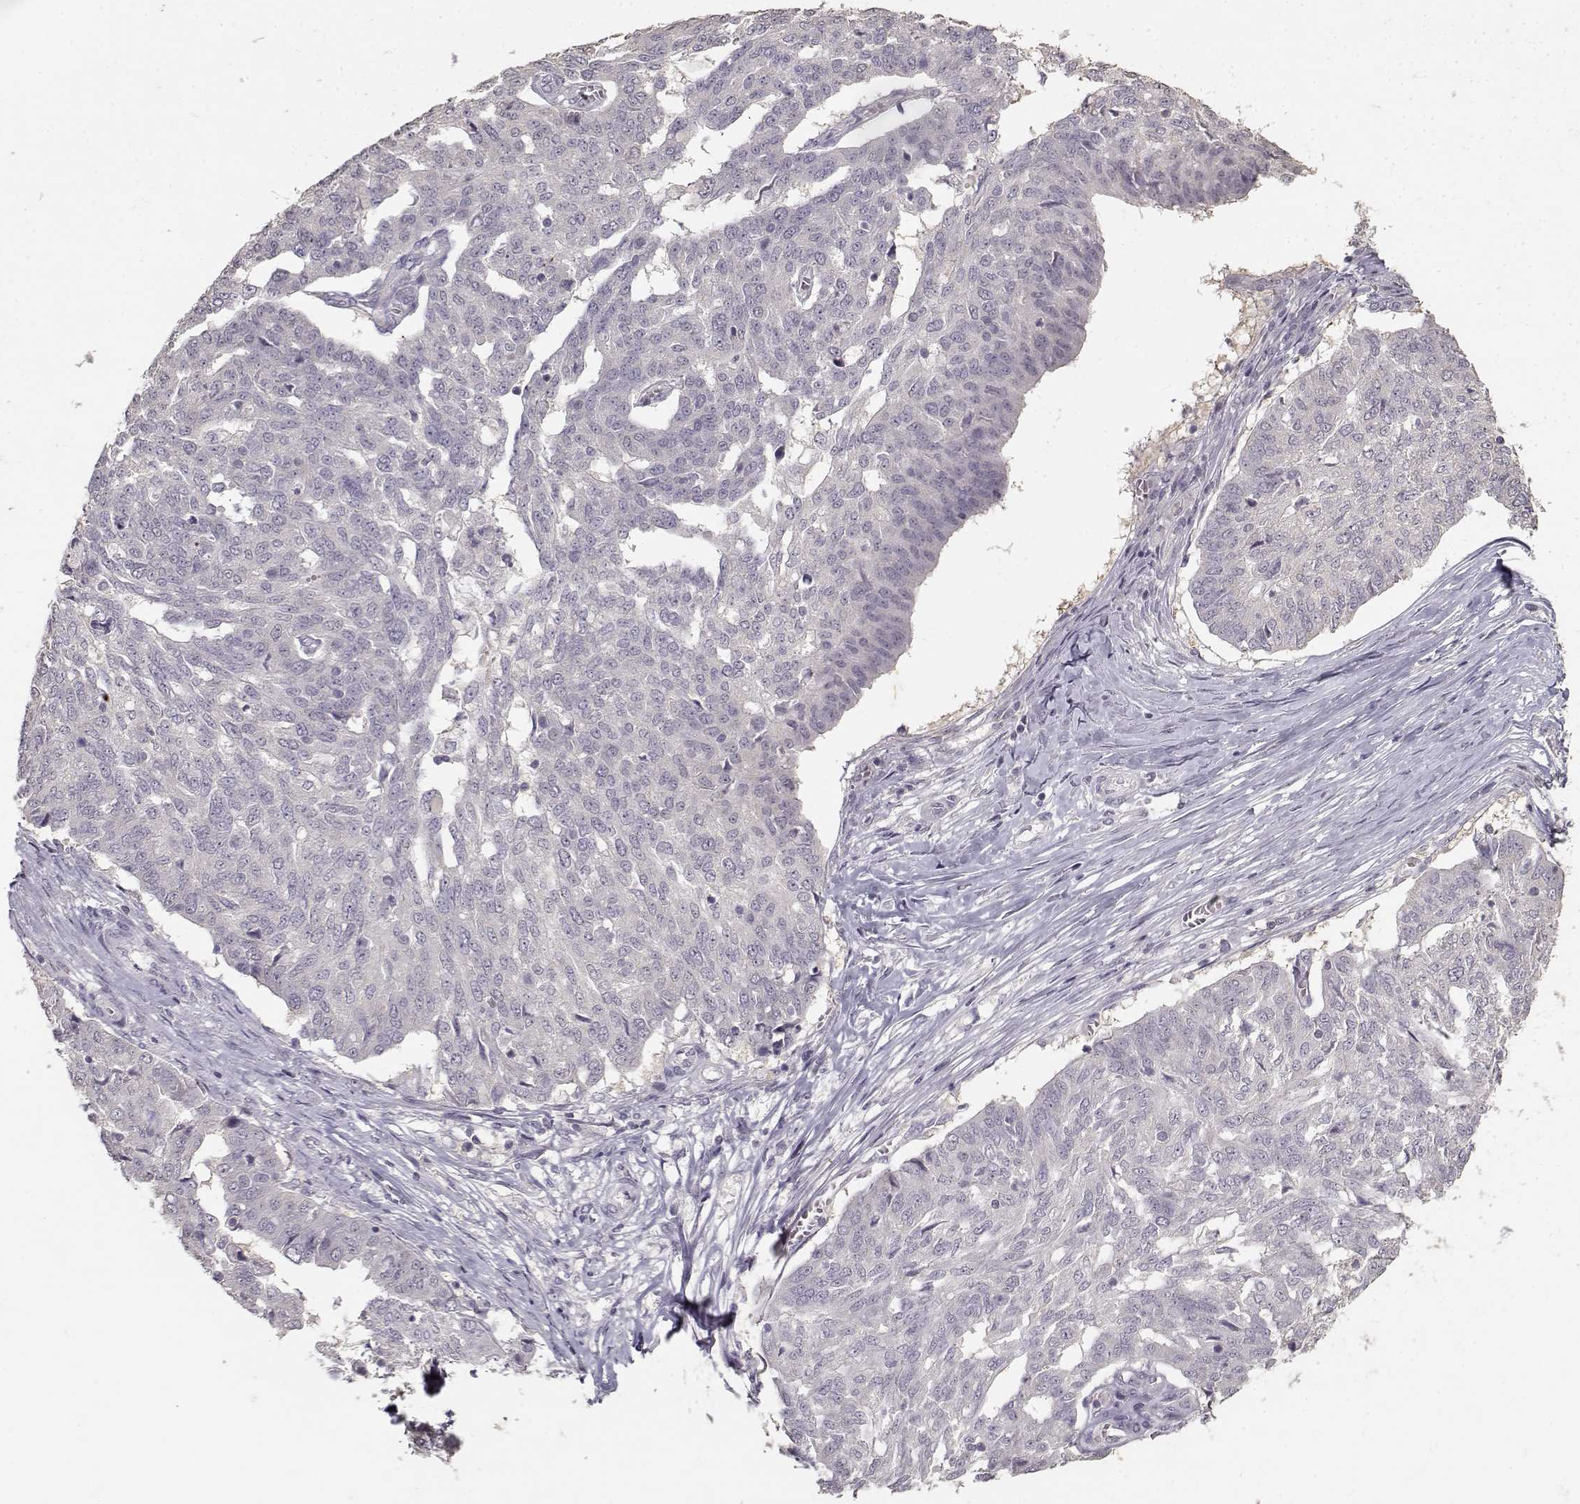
{"staining": {"intensity": "negative", "quantity": "none", "location": "none"}, "tissue": "ovarian cancer", "cell_type": "Tumor cells", "image_type": "cancer", "snomed": [{"axis": "morphology", "description": "Cystadenocarcinoma, serous, NOS"}, {"axis": "topography", "description": "Ovary"}], "caption": "An immunohistochemistry (IHC) image of ovarian cancer (serous cystadenocarcinoma) is shown. There is no staining in tumor cells of ovarian cancer (serous cystadenocarcinoma).", "gene": "UROC1", "patient": {"sex": "female", "age": 67}}